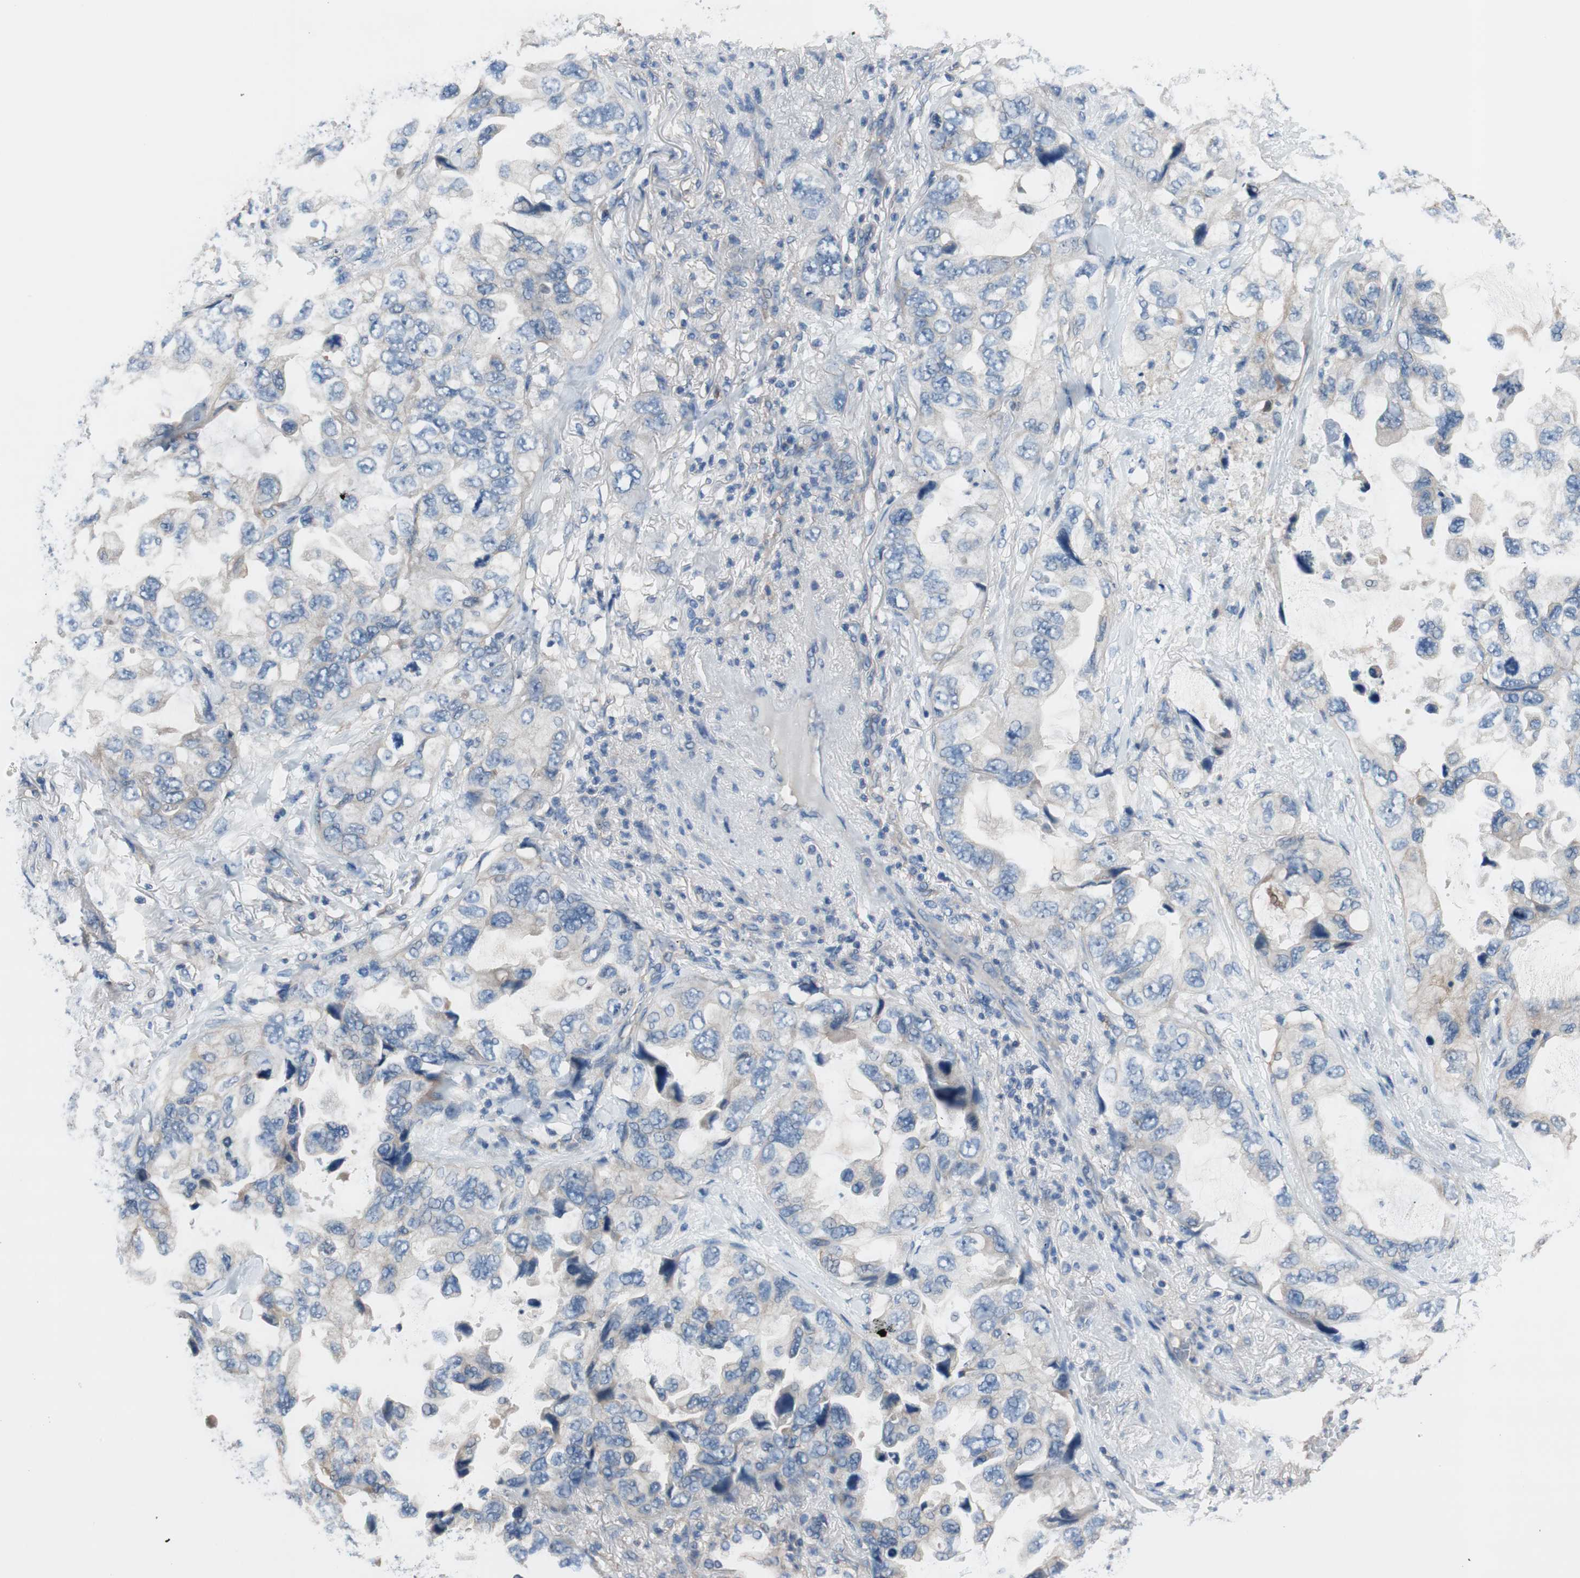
{"staining": {"intensity": "negative", "quantity": "none", "location": "none"}, "tissue": "lung cancer", "cell_type": "Tumor cells", "image_type": "cancer", "snomed": [{"axis": "morphology", "description": "Squamous cell carcinoma, NOS"}, {"axis": "topography", "description": "Lung"}], "caption": "Immunohistochemistry (IHC) histopathology image of lung squamous cell carcinoma stained for a protein (brown), which demonstrates no staining in tumor cells. (Immunohistochemistry (IHC), brightfield microscopy, high magnification).", "gene": "CALML3", "patient": {"sex": "female", "age": 73}}